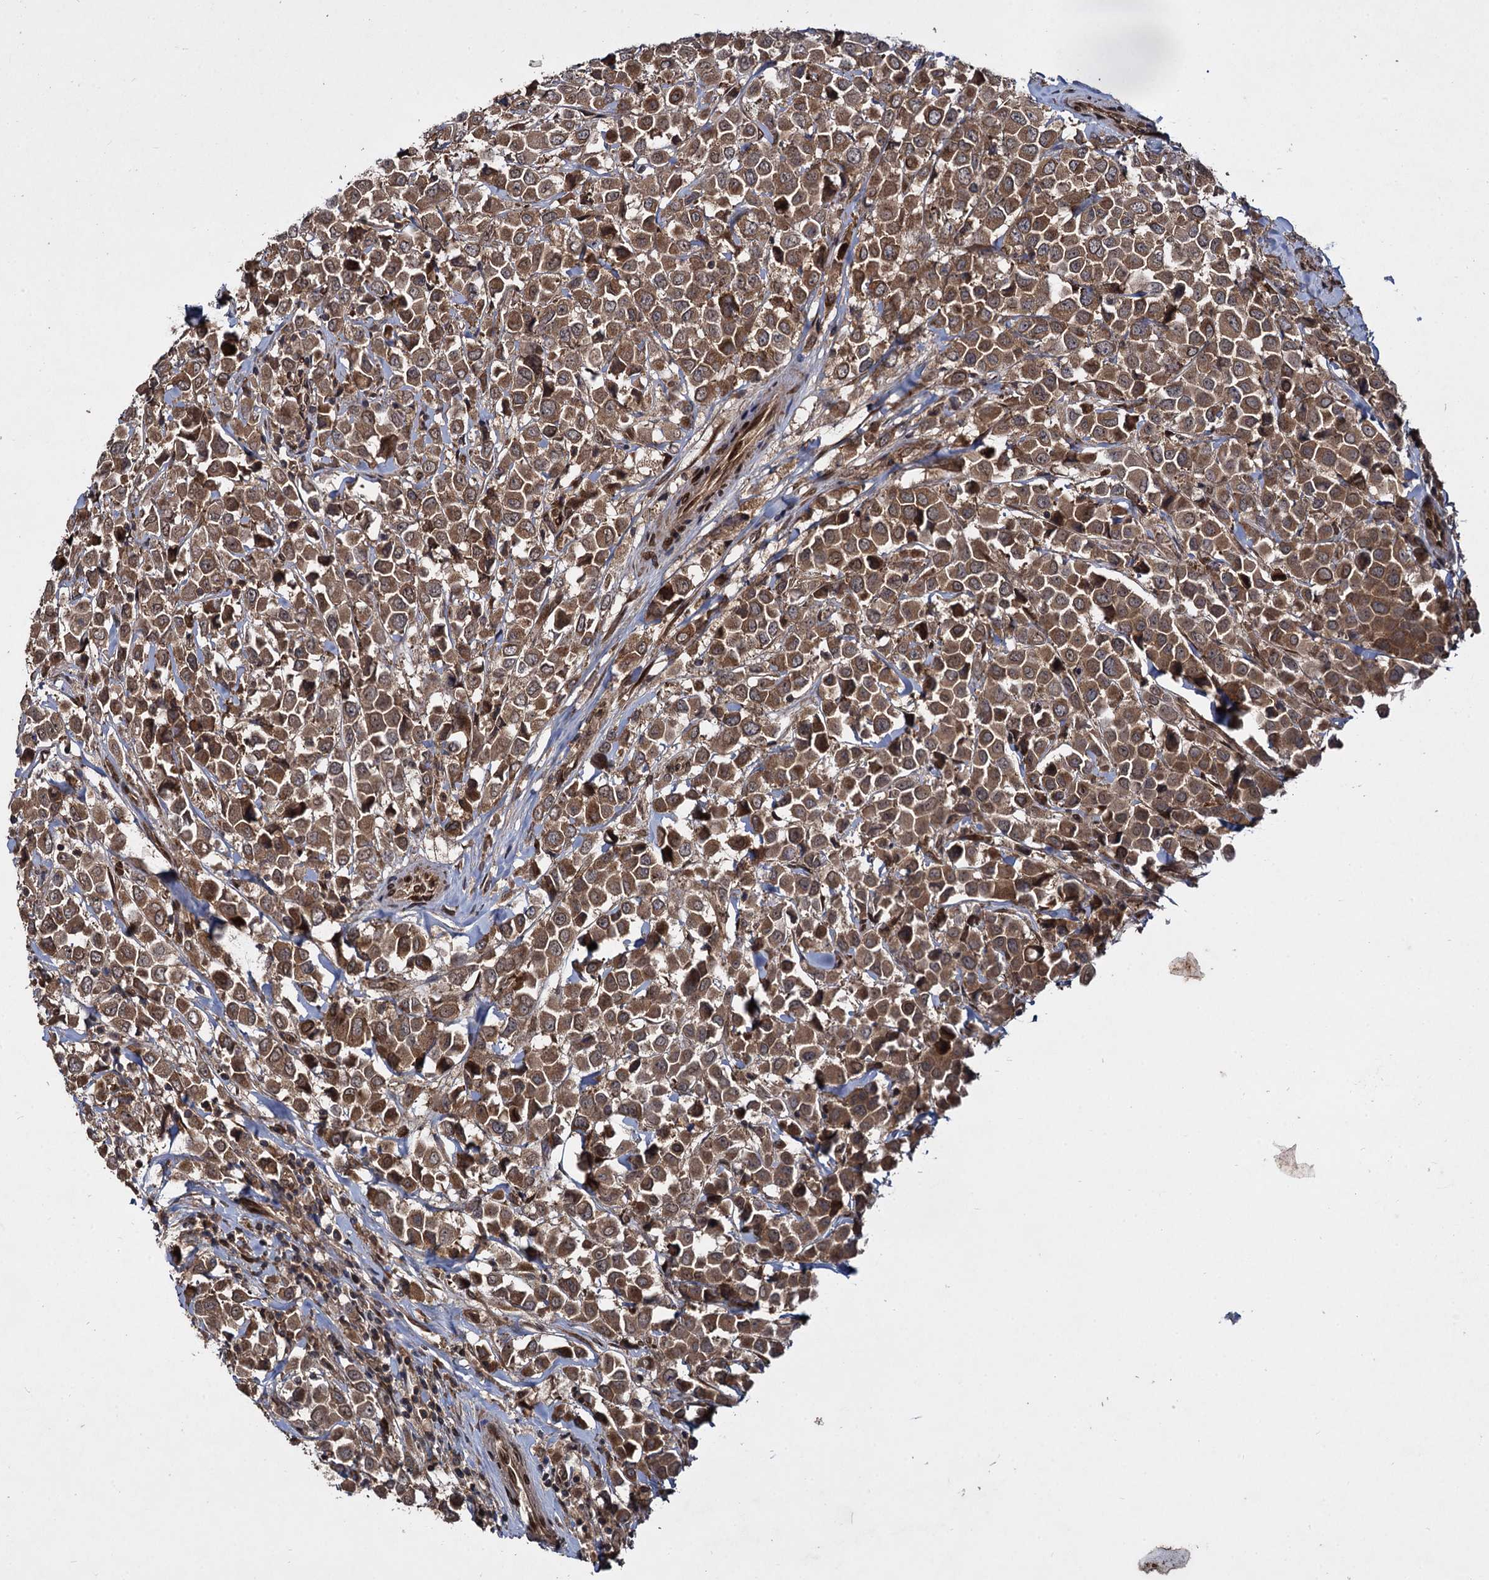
{"staining": {"intensity": "moderate", "quantity": ">75%", "location": "cytoplasmic/membranous"}, "tissue": "breast cancer", "cell_type": "Tumor cells", "image_type": "cancer", "snomed": [{"axis": "morphology", "description": "Duct carcinoma"}, {"axis": "topography", "description": "Breast"}], "caption": "This image displays immunohistochemistry (IHC) staining of infiltrating ductal carcinoma (breast), with medium moderate cytoplasmic/membranous staining in about >75% of tumor cells.", "gene": "DCP1B", "patient": {"sex": "female", "age": 61}}